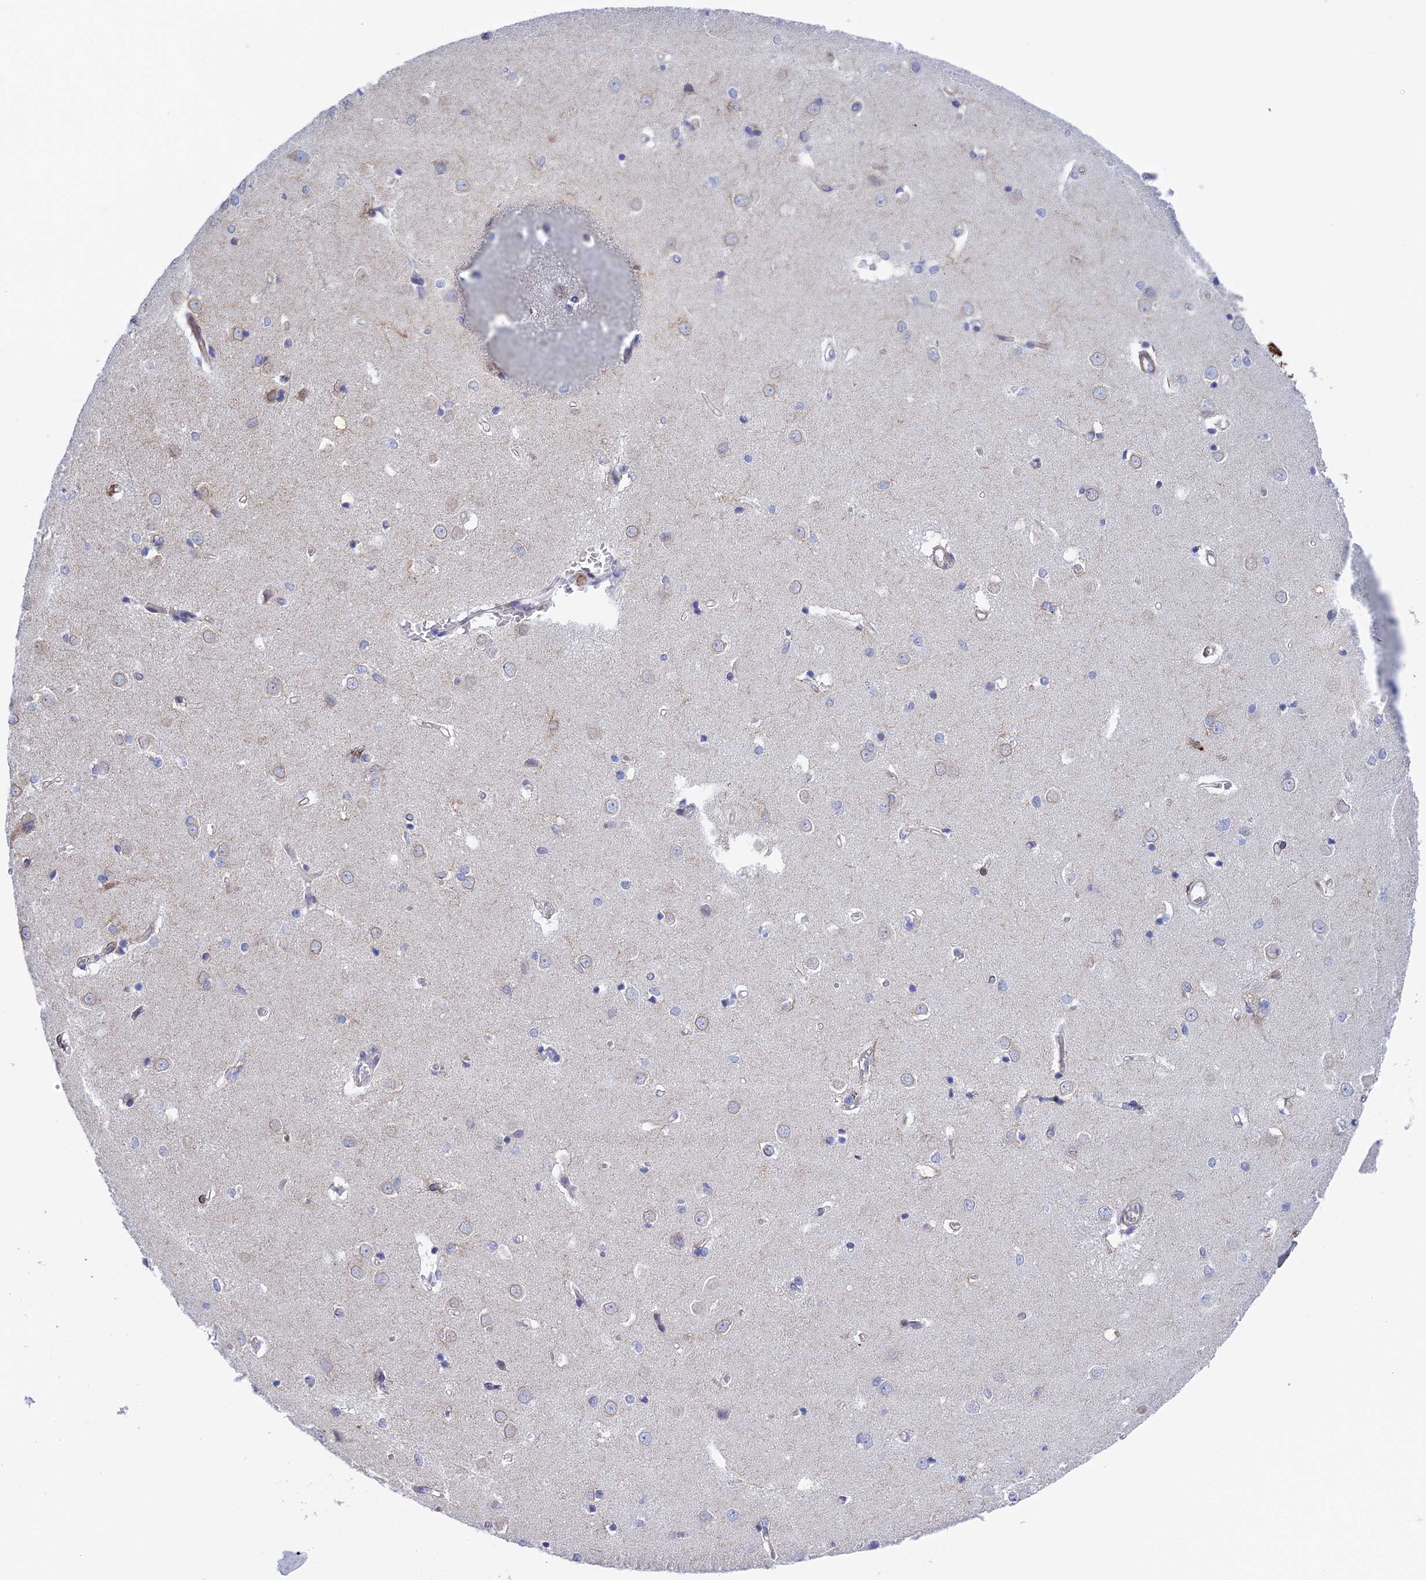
{"staining": {"intensity": "negative", "quantity": "none", "location": "none"}, "tissue": "caudate", "cell_type": "Glial cells", "image_type": "normal", "snomed": [{"axis": "morphology", "description": "Normal tissue, NOS"}, {"axis": "topography", "description": "Lateral ventricle wall"}], "caption": "Immunohistochemistry of normal caudate exhibits no positivity in glial cells. The staining was performed using DAB (3,3'-diaminobenzidine) to visualize the protein expression in brown, while the nuclei were stained in blue with hematoxylin (Magnification: 20x).", "gene": "CSPG4", "patient": {"sex": "male", "age": 37}}